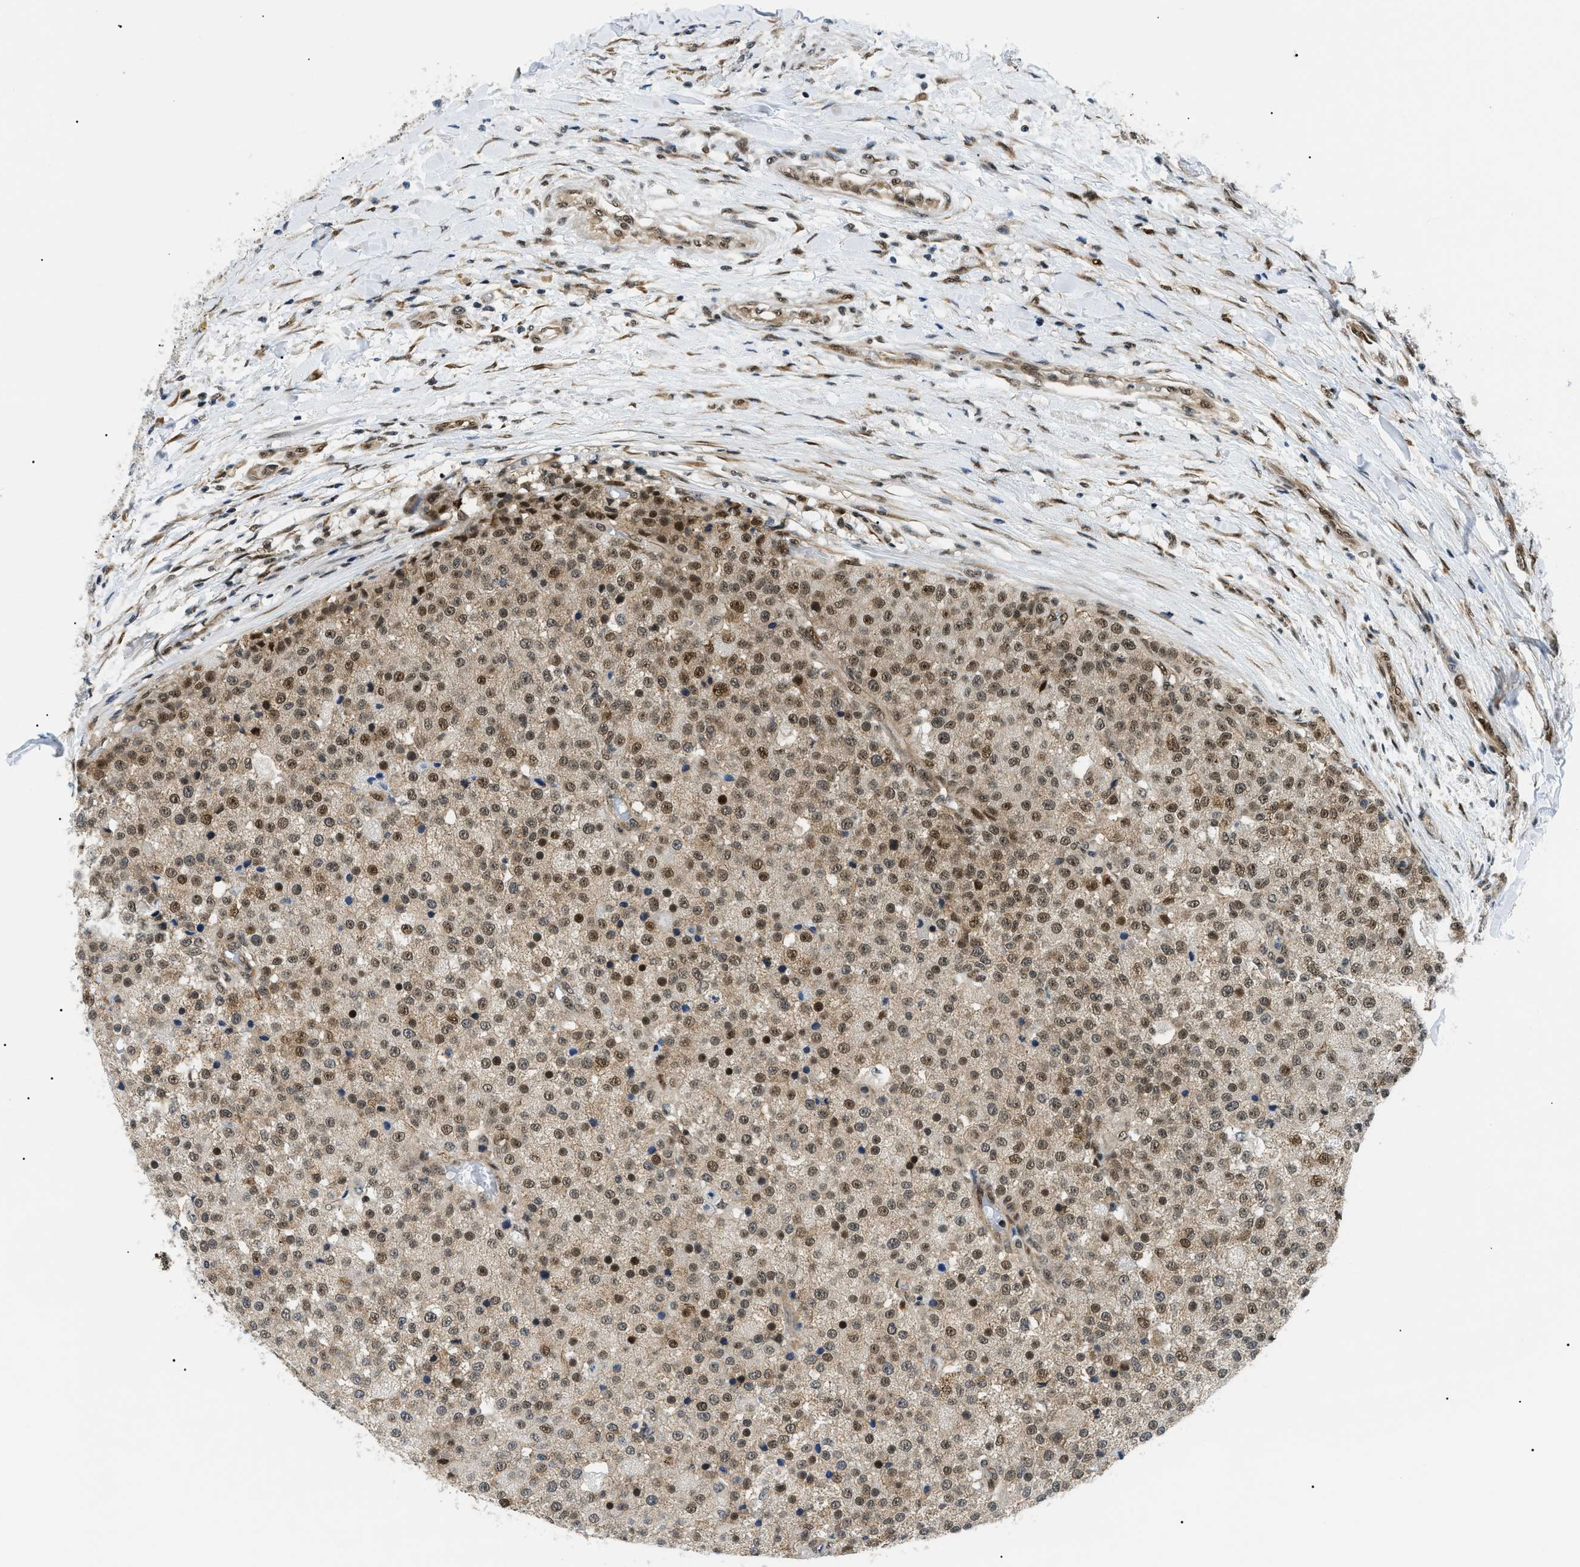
{"staining": {"intensity": "moderate", "quantity": ">75%", "location": "cytoplasmic/membranous,nuclear"}, "tissue": "testis cancer", "cell_type": "Tumor cells", "image_type": "cancer", "snomed": [{"axis": "morphology", "description": "Seminoma, NOS"}, {"axis": "topography", "description": "Testis"}], "caption": "Protein expression analysis of human testis seminoma reveals moderate cytoplasmic/membranous and nuclear positivity in approximately >75% of tumor cells.", "gene": "CWC25", "patient": {"sex": "male", "age": 59}}